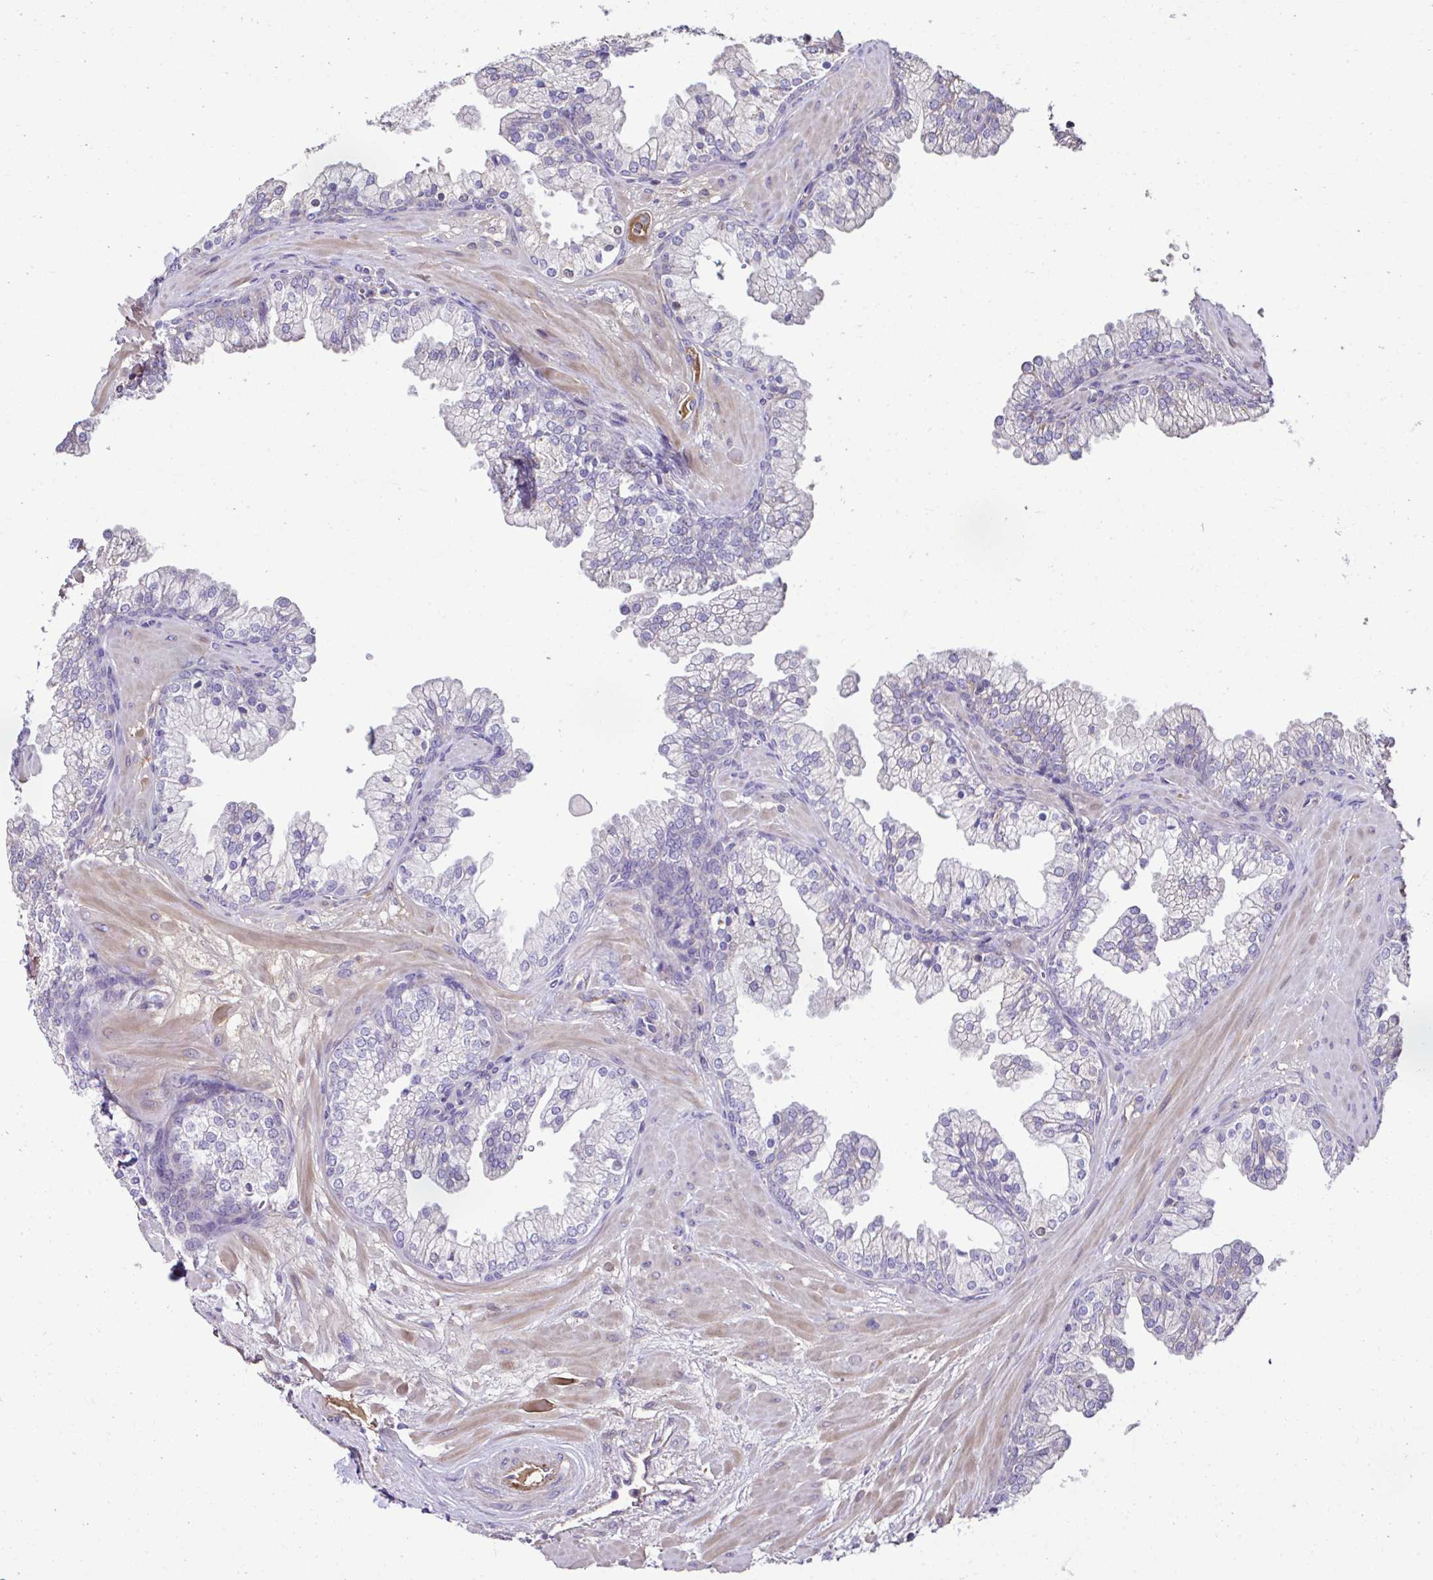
{"staining": {"intensity": "negative", "quantity": "none", "location": "none"}, "tissue": "prostate", "cell_type": "Glandular cells", "image_type": "normal", "snomed": [{"axis": "morphology", "description": "Normal tissue, NOS"}, {"axis": "topography", "description": "Prostate"}, {"axis": "topography", "description": "Peripheral nerve tissue"}], "caption": "An immunohistochemistry image of normal prostate is shown. There is no staining in glandular cells of prostate. Brightfield microscopy of IHC stained with DAB (brown) and hematoxylin (blue), captured at high magnification.", "gene": "CCDC85C", "patient": {"sex": "male", "age": 61}}